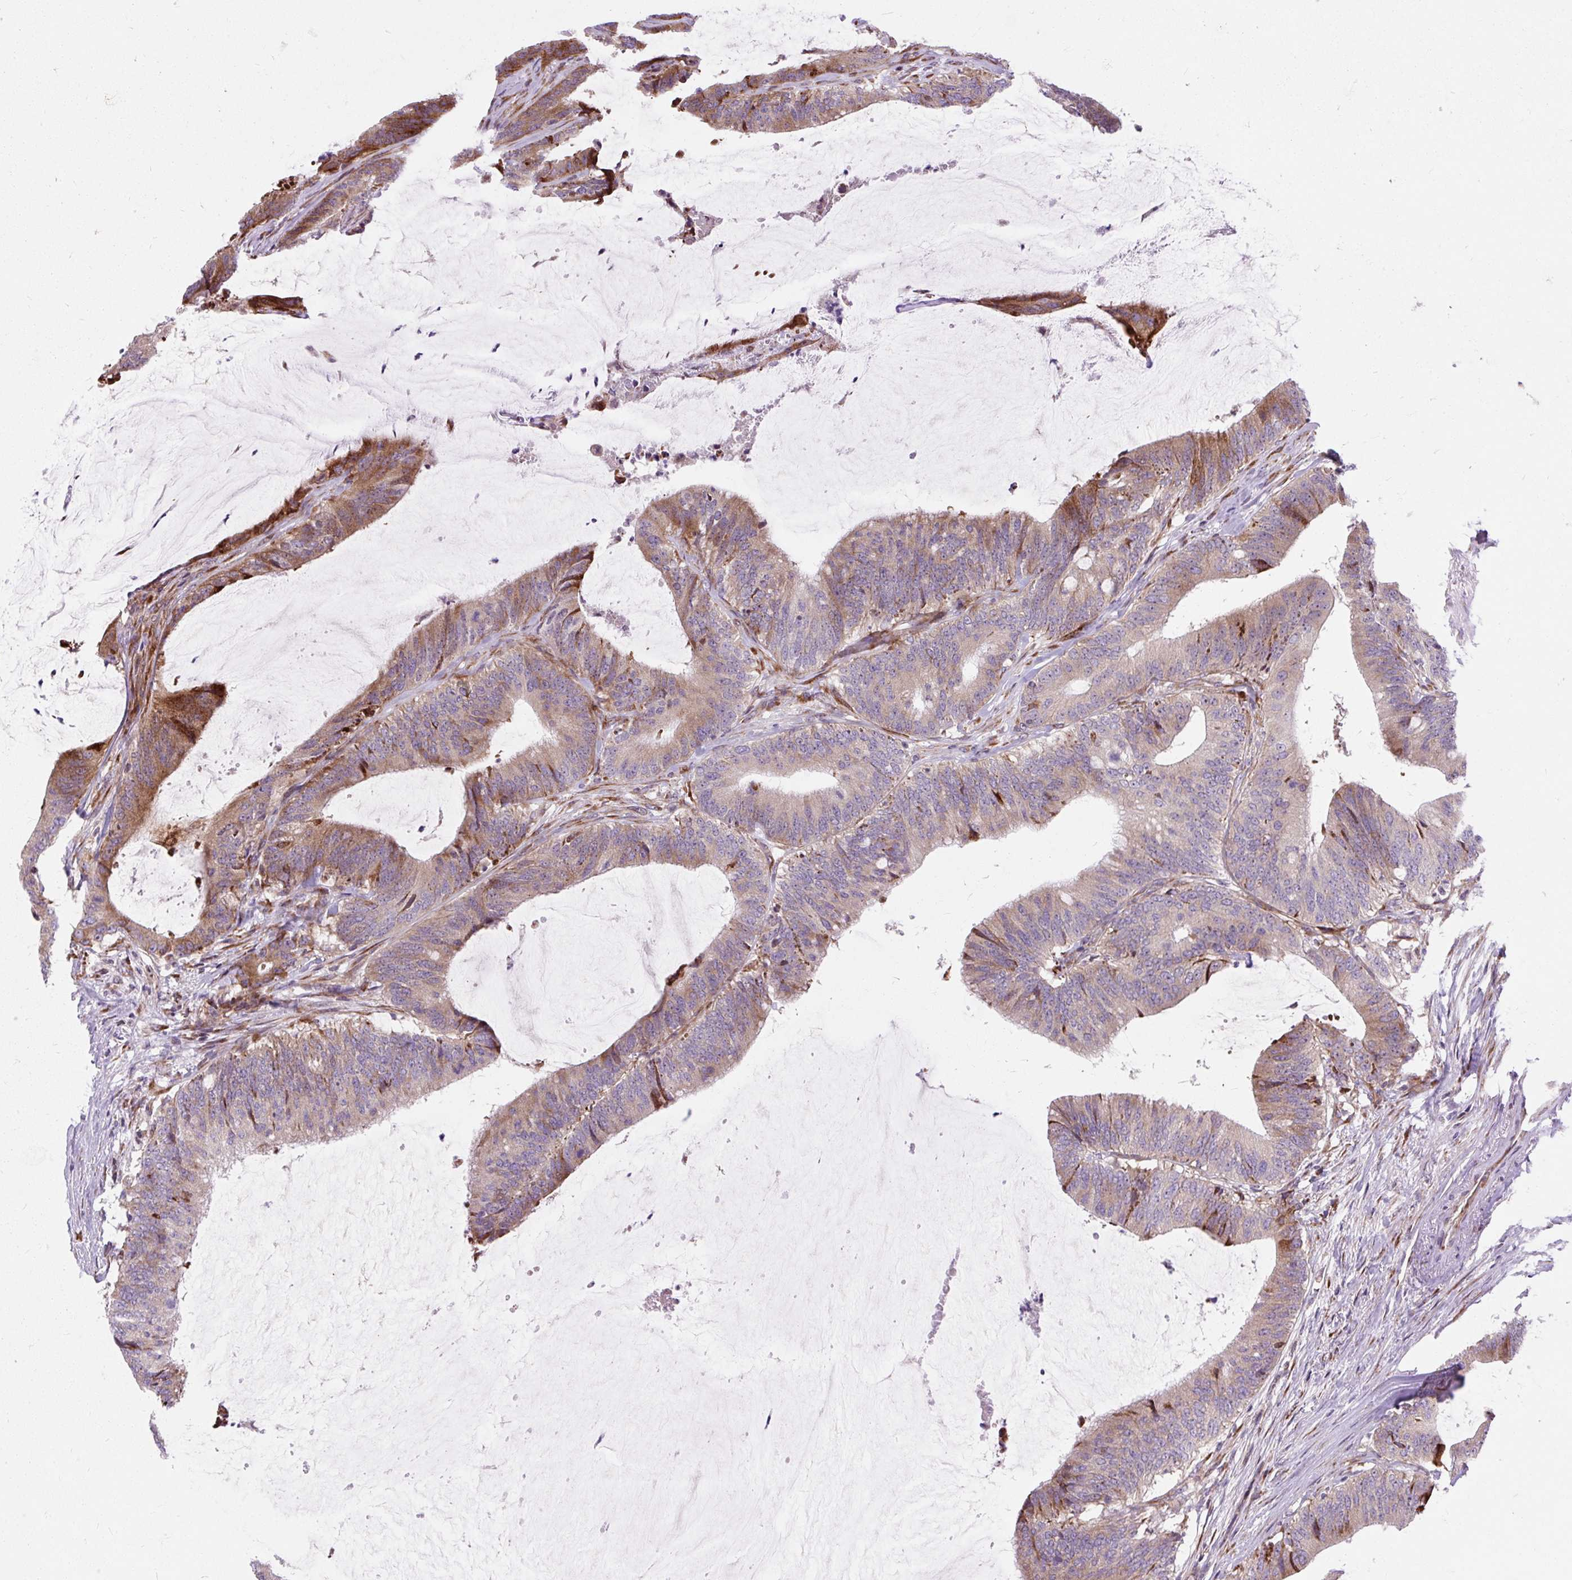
{"staining": {"intensity": "moderate", "quantity": "25%-75%", "location": "cytoplasmic/membranous"}, "tissue": "colorectal cancer", "cell_type": "Tumor cells", "image_type": "cancer", "snomed": [{"axis": "morphology", "description": "Adenocarcinoma, NOS"}, {"axis": "topography", "description": "Colon"}], "caption": "Moderate cytoplasmic/membranous staining for a protein is appreciated in approximately 25%-75% of tumor cells of colorectal cancer using IHC.", "gene": "CISD3", "patient": {"sex": "female", "age": 43}}